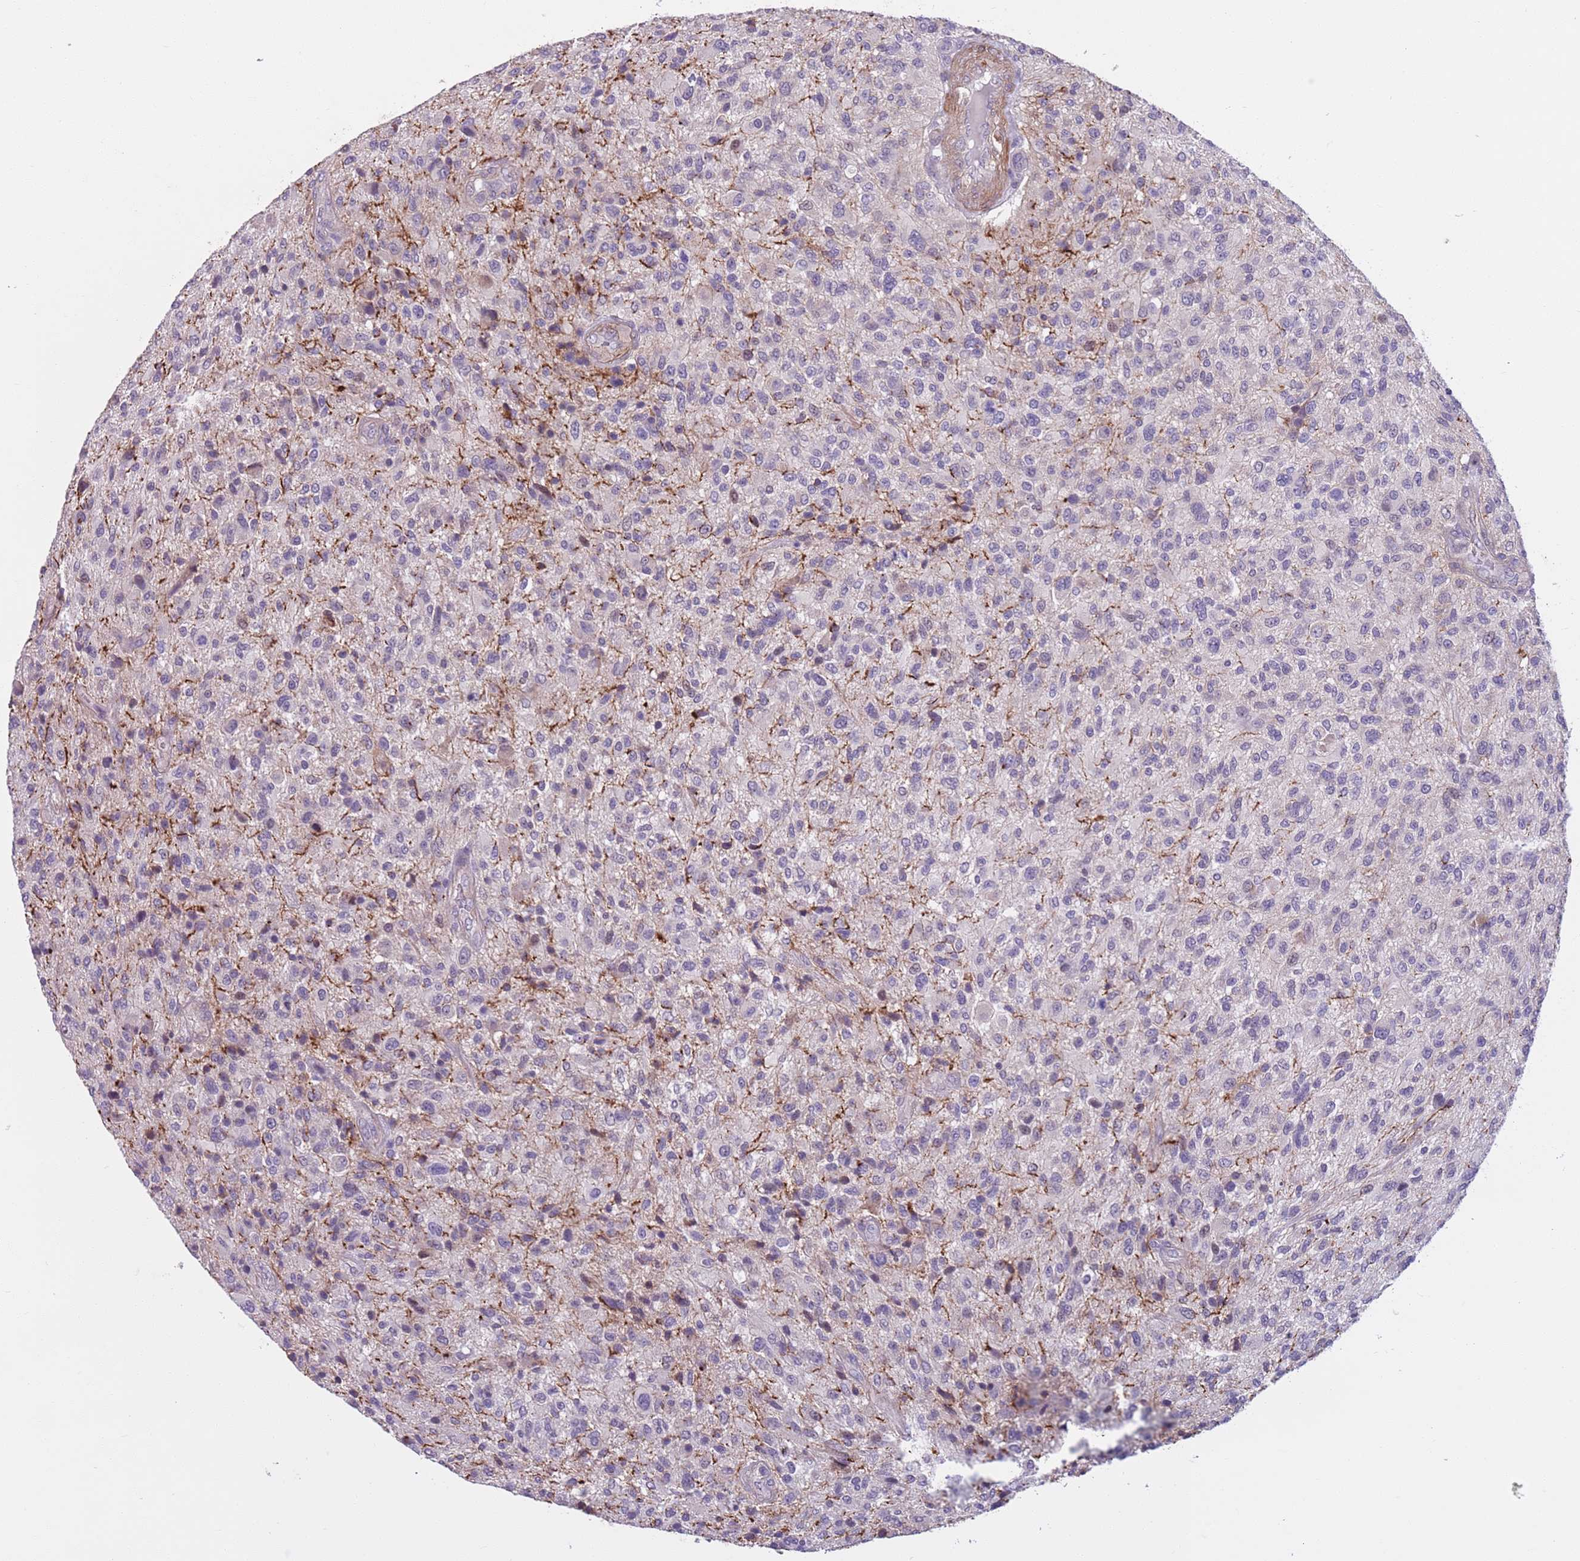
{"staining": {"intensity": "negative", "quantity": "none", "location": "none"}, "tissue": "glioma", "cell_type": "Tumor cells", "image_type": "cancer", "snomed": [{"axis": "morphology", "description": "Glioma, malignant, High grade"}, {"axis": "topography", "description": "Brain"}], "caption": "The immunohistochemistry (IHC) histopathology image has no significant staining in tumor cells of glioma tissue.", "gene": "JAML", "patient": {"sex": "male", "age": 47}}